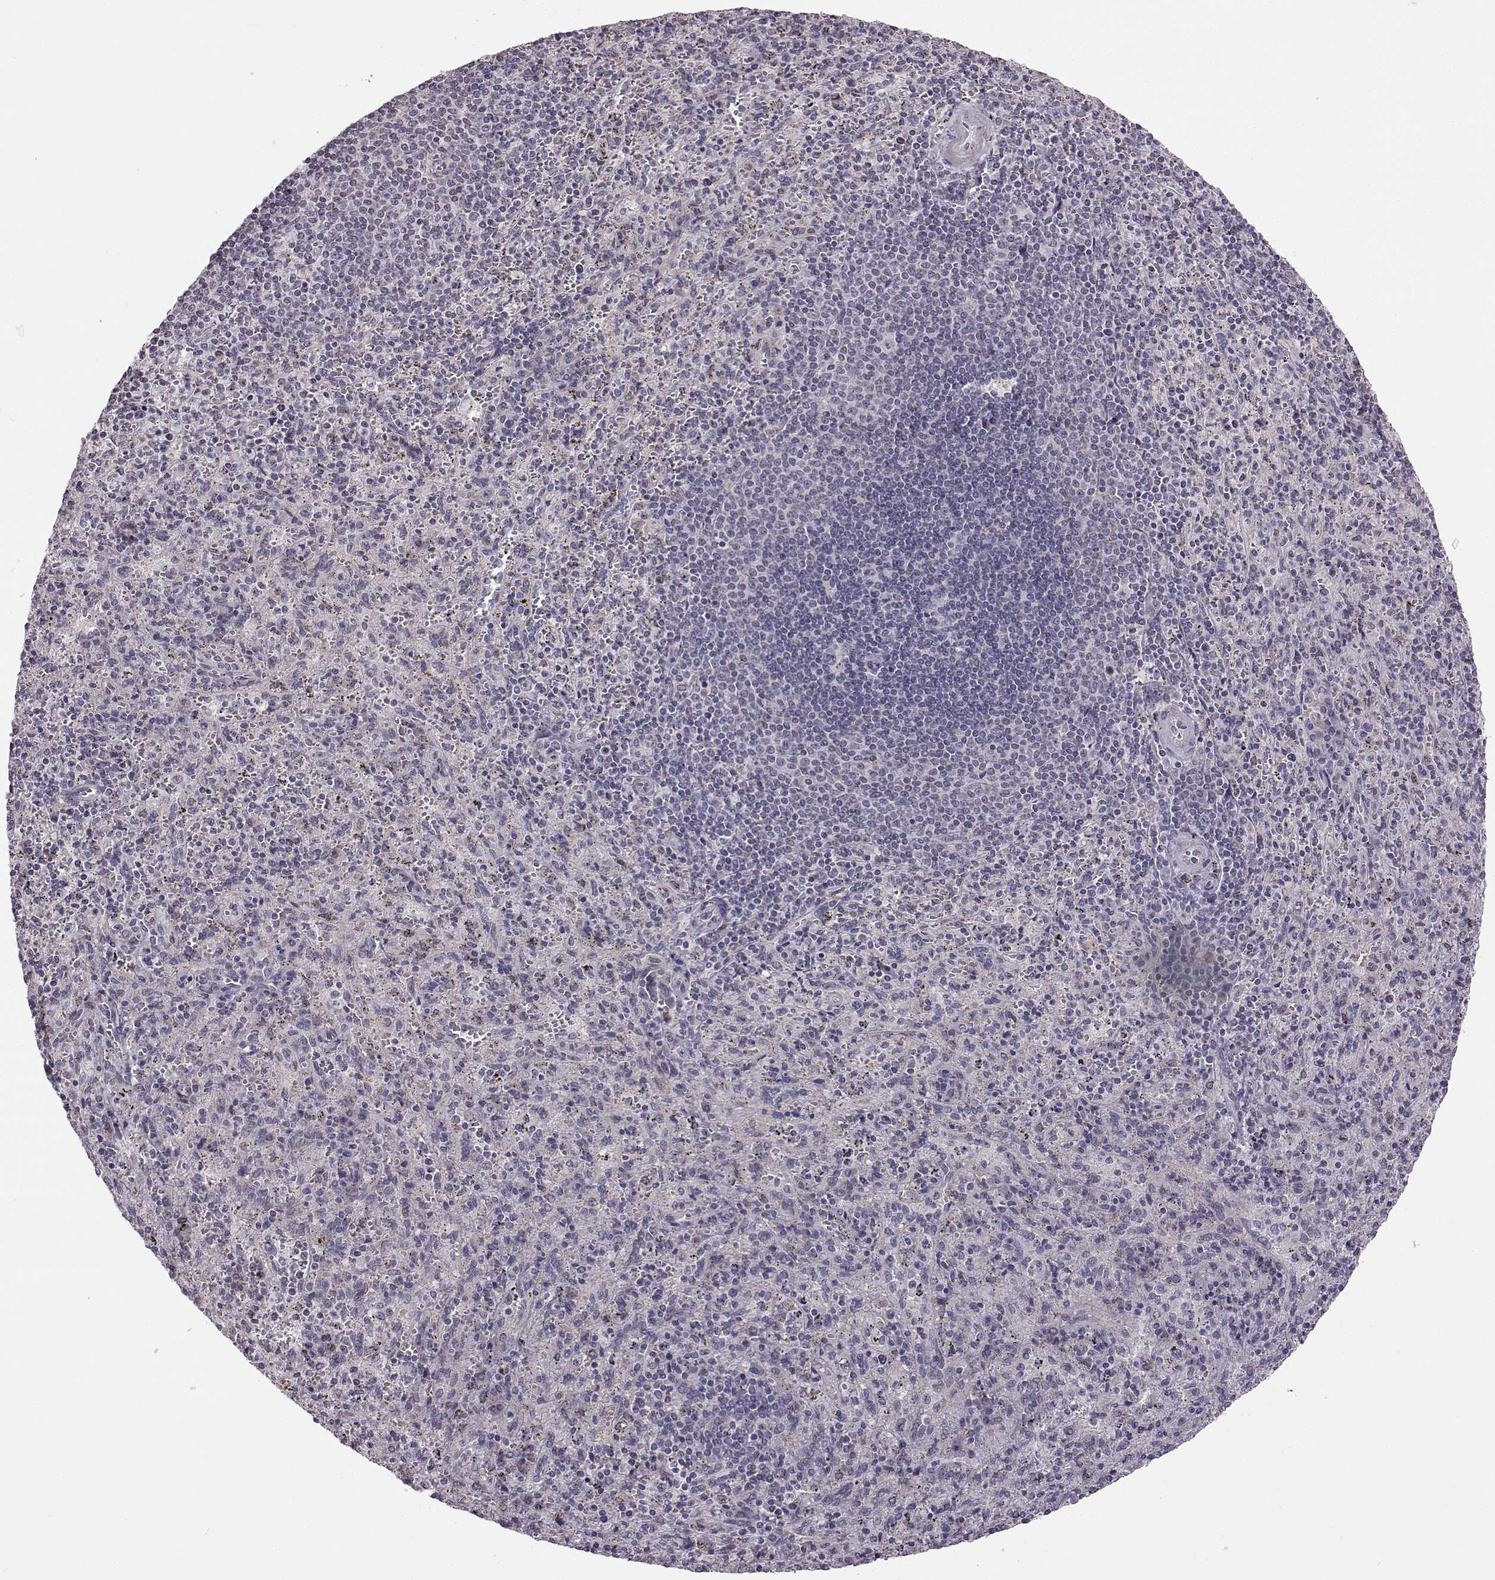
{"staining": {"intensity": "negative", "quantity": "none", "location": "none"}, "tissue": "spleen", "cell_type": "Cells in red pulp", "image_type": "normal", "snomed": [{"axis": "morphology", "description": "Normal tissue, NOS"}, {"axis": "topography", "description": "Spleen"}], "caption": "High power microscopy micrograph of an immunohistochemistry (IHC) histopathology image of benign spleen, revealing no significant positivity in cells in red pulp. The staining was performed using DAB (3,3'-diaminobenzidine) to visualize the protein expression in brown, while the nuclei were stained in blue with hematoxylin (Magnification: 20x).", "gene": "B3GNT6", "patient": {"sex": "male", "age": 57}}